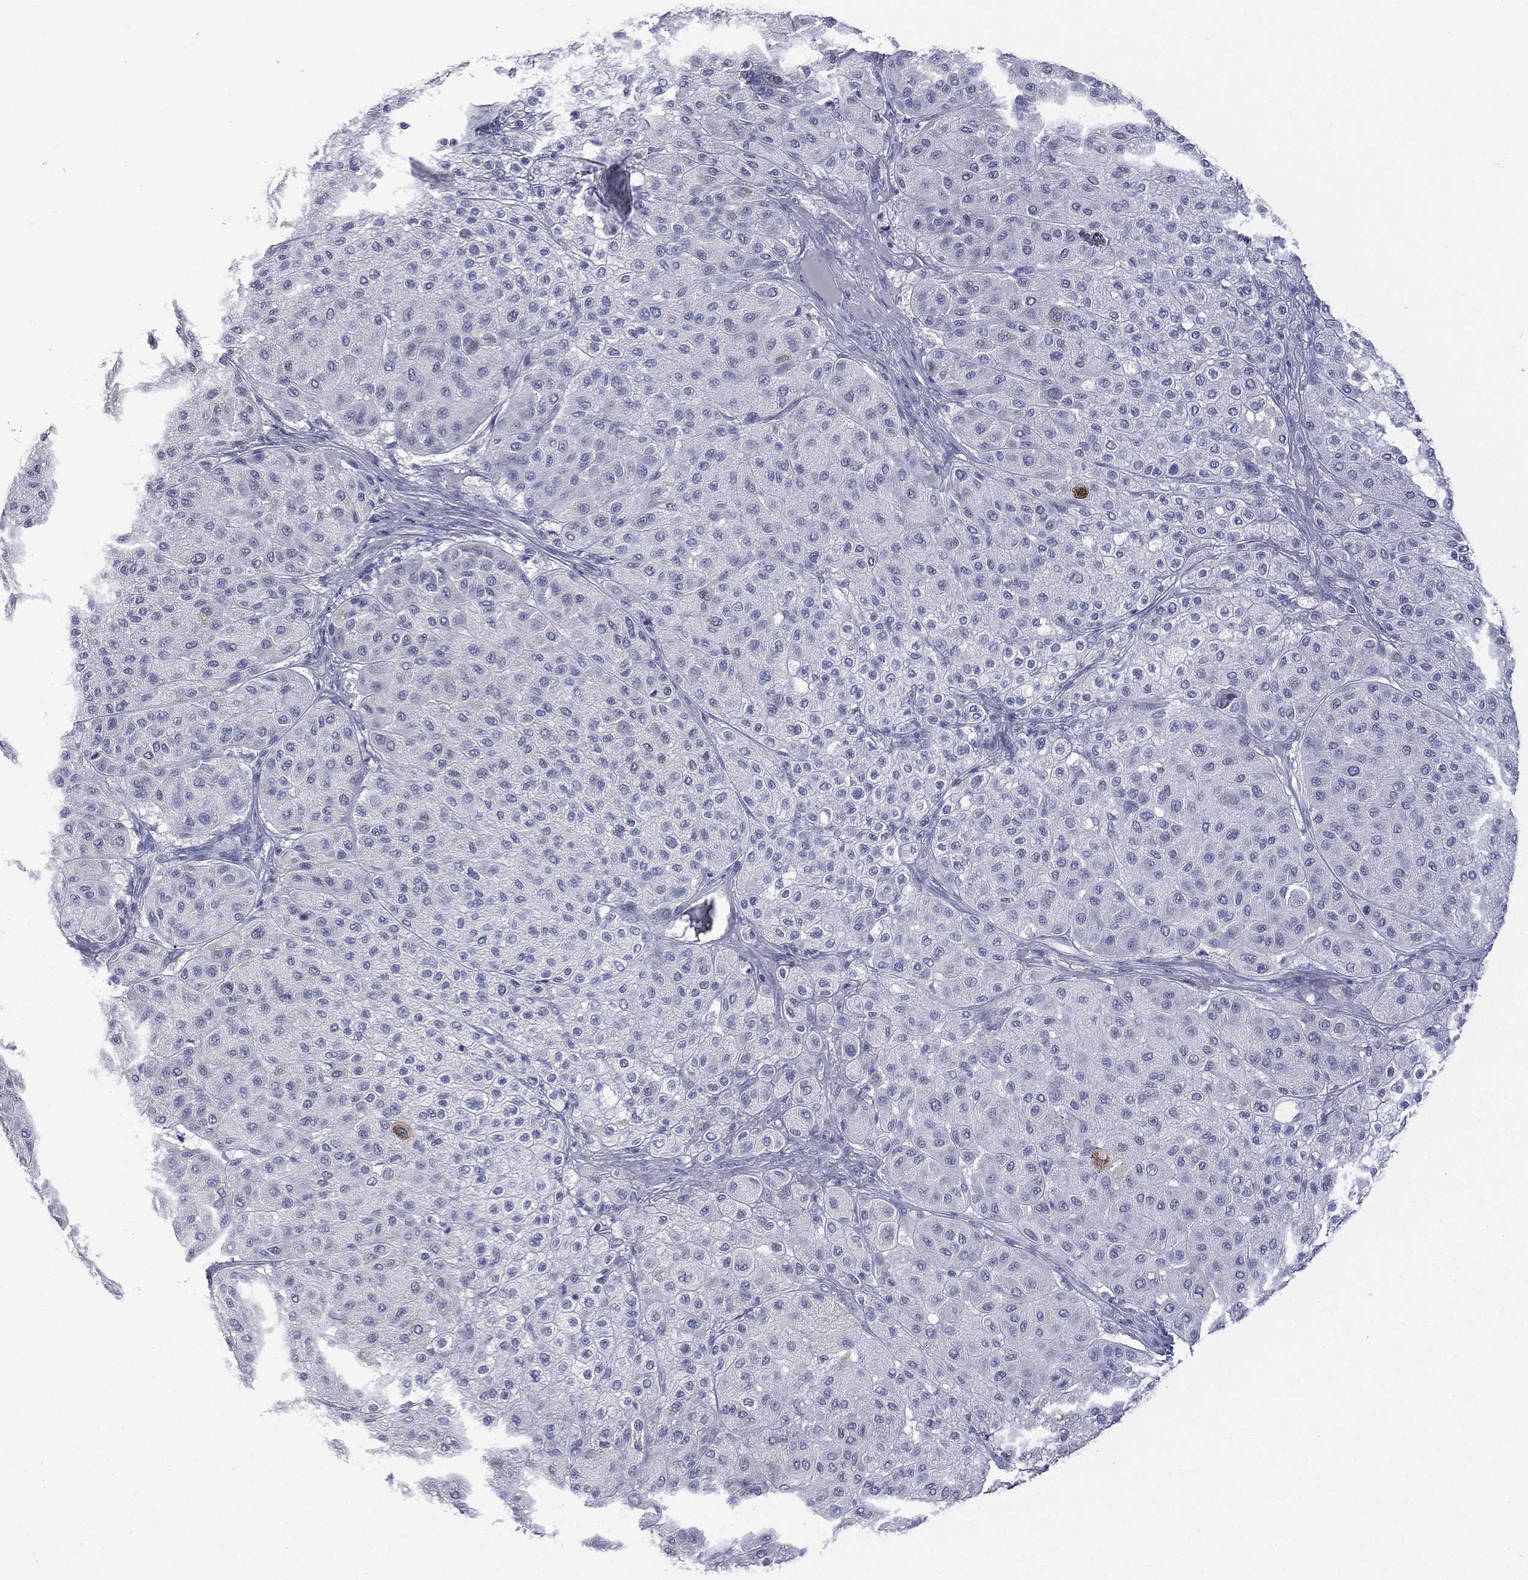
{"staining": {"intensity": "negative", "quantity": "none", "location": "none"}, "tissue": "melanoma", "cell_type": "Tumor cells", "image_type": "cancer", "snomed": [{"axis": "morphology", "description": "Malignant melanoma, Metastatic site"}, {"axis": "topography", "description": "Smooth muscle"}], "caption": "There is no significant staining in tumor cells of melanoma.", "gene": "CES2", "patient": {"sex": "male", "age": 41}}